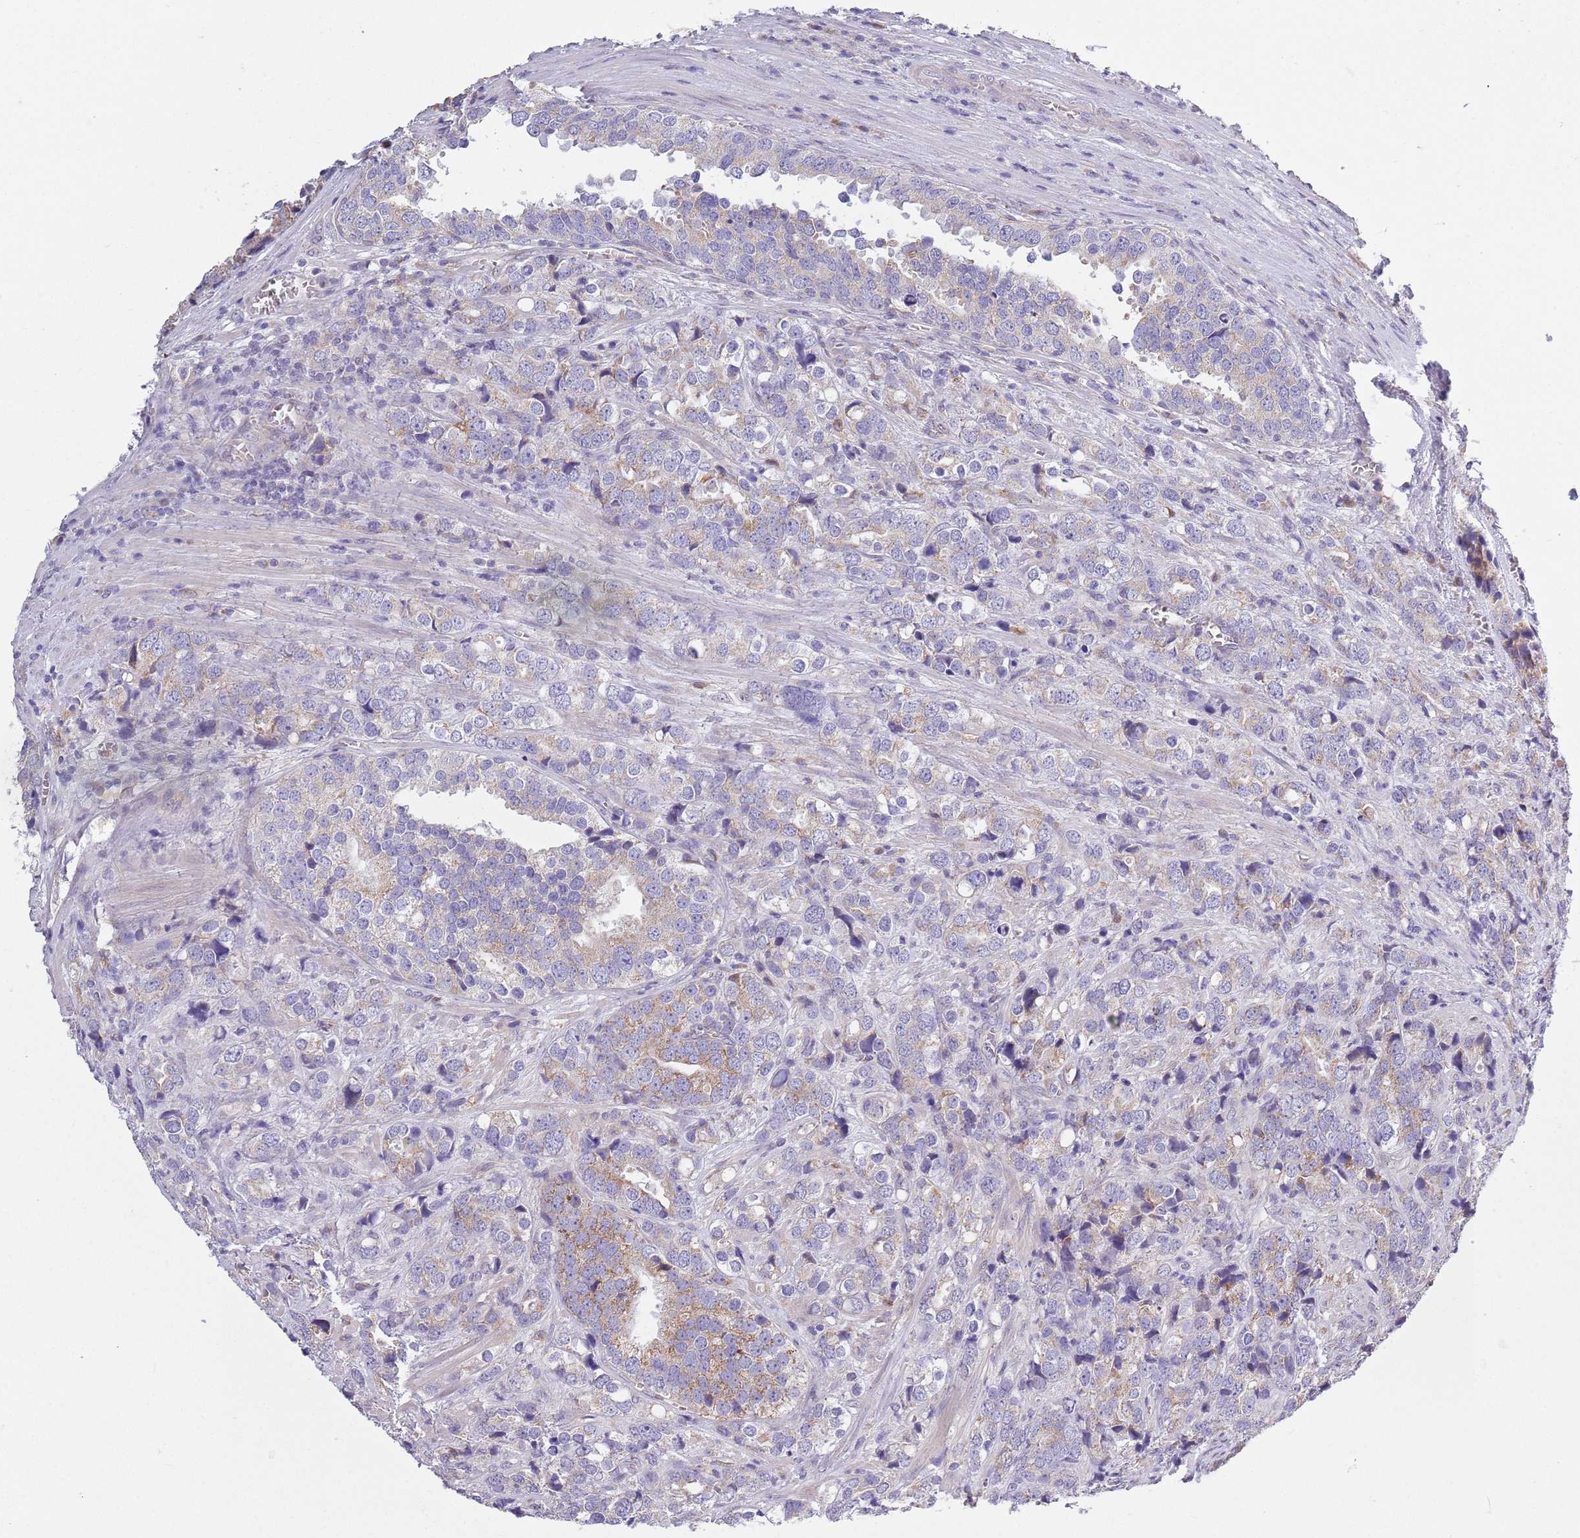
{"staining": {"intensity": "moderate", "quantity": "<25%", "location": "cytoplasmic/membranous"}, "tissue": "prostate cancer", "cell_type": "Tumor cells", "image_type": "cancer", "snomed": [{"axis": "morphology", "description": "Adenocarcinoma, High grade"}, {"axis": "topography", "description": "Prostate"}], "caption": "Prostate adenocarcinoma (high-grade) stained with a protein marker reveals moderate staining in tumor cells.", "gene": "COQ5", "patient": {"sex": "male", "age": 71}}